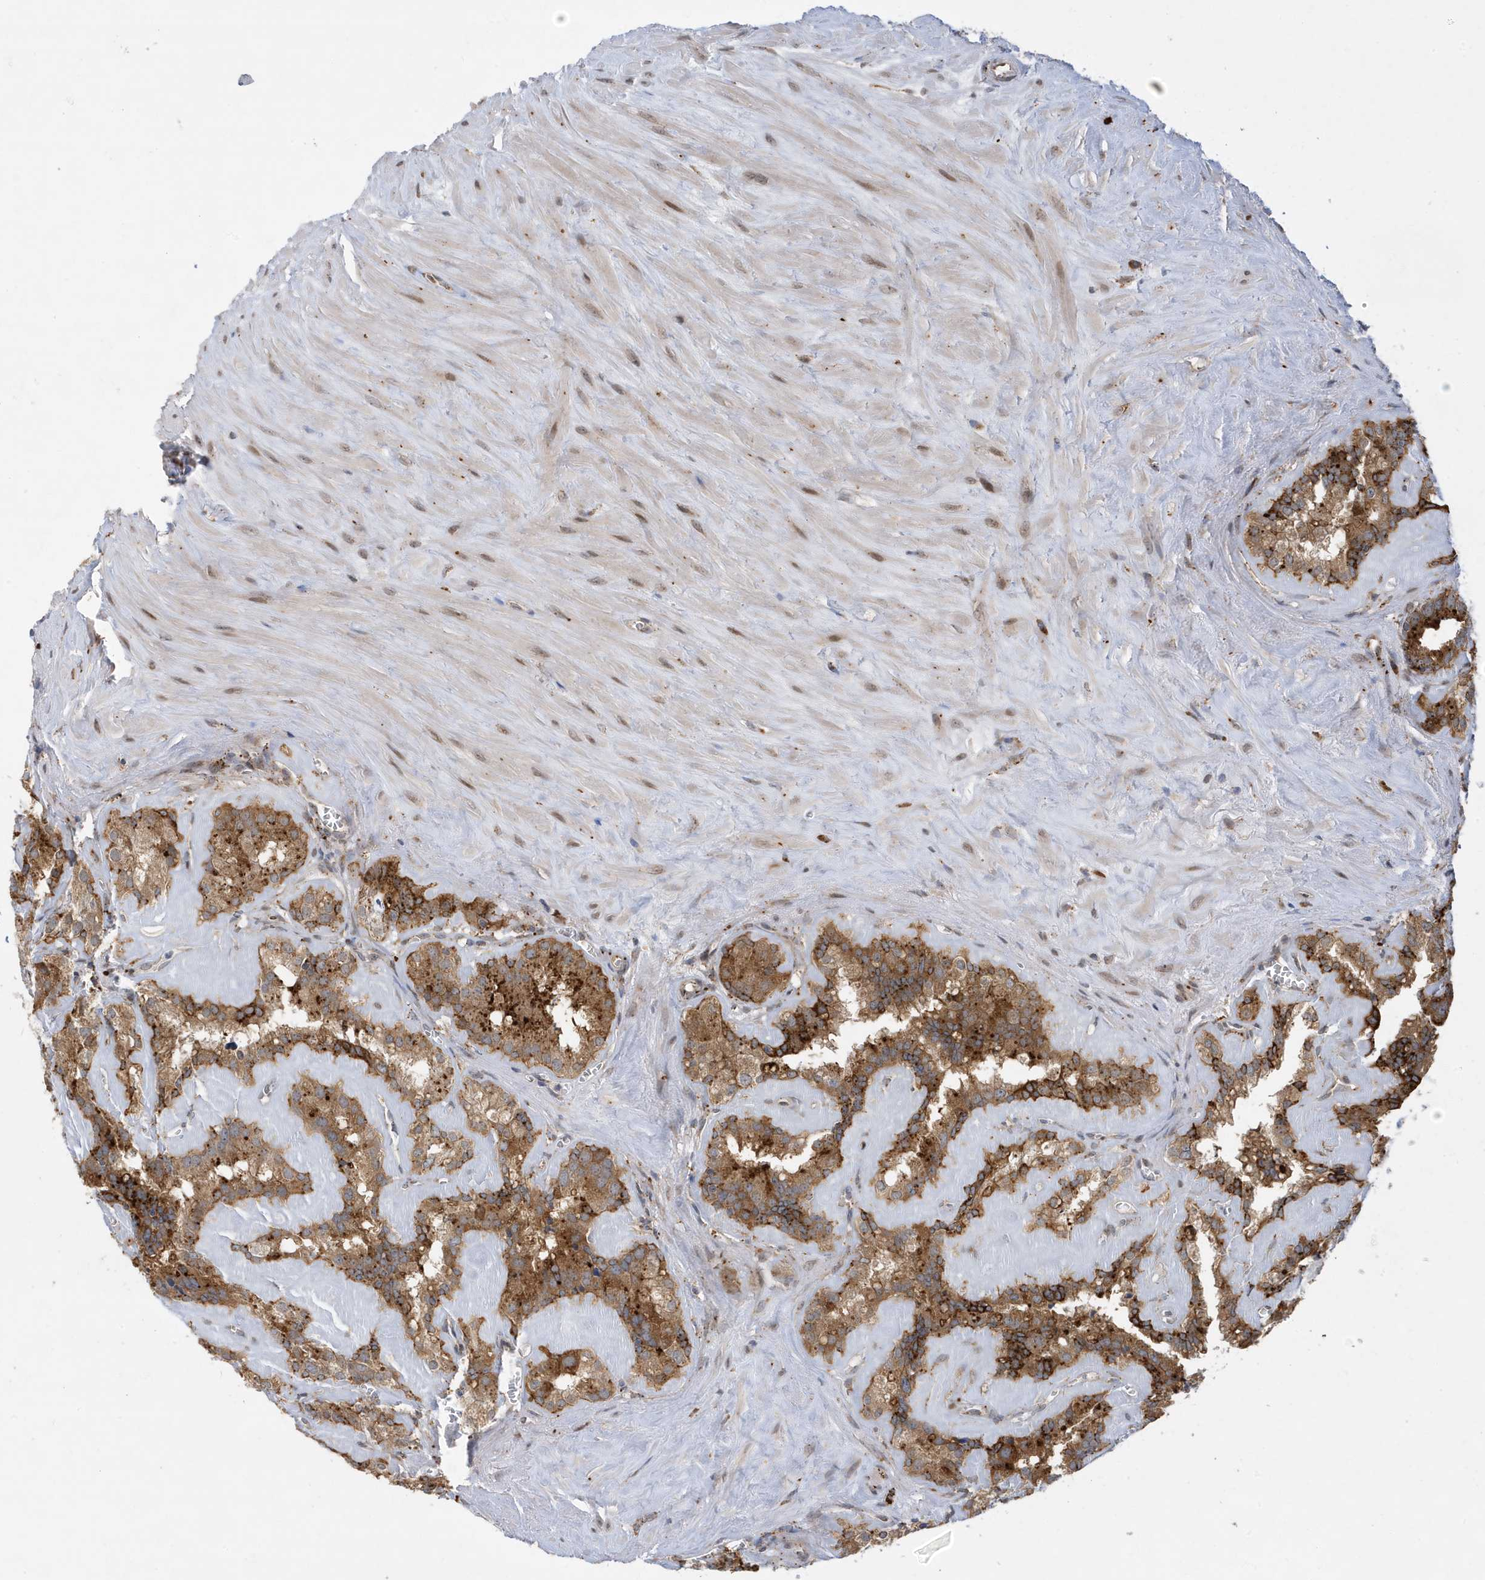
{"staining": {"intensity": "moderate", "quantity": ">75%", "location": "cytoplasmic/membranous"}, "tissue": "seminal vesicle", "cell_type": "Glandular cells", "image_type": "normal", "snomed": [{"axis": "morphology", "description": "Normal tissue, NOS"}, {"axis": "topography", "description": "Prostate"}, {"axis": "topography", "description": "Seminal veicle"}], "caption": "DAB immunohistochemical staining of normal human seminal vesicle displays moderate cytoplasmic/membranous protein expression in about >75% of glandular cells. The staining is performed using DAB (3,3'-diaminobenzidine) brown chromogen to label protein expression. The nuclei are counter-stained blue using hematoxylin.", "gene": "ZNF507", "patient": {"sex": "male", "age": 59}}